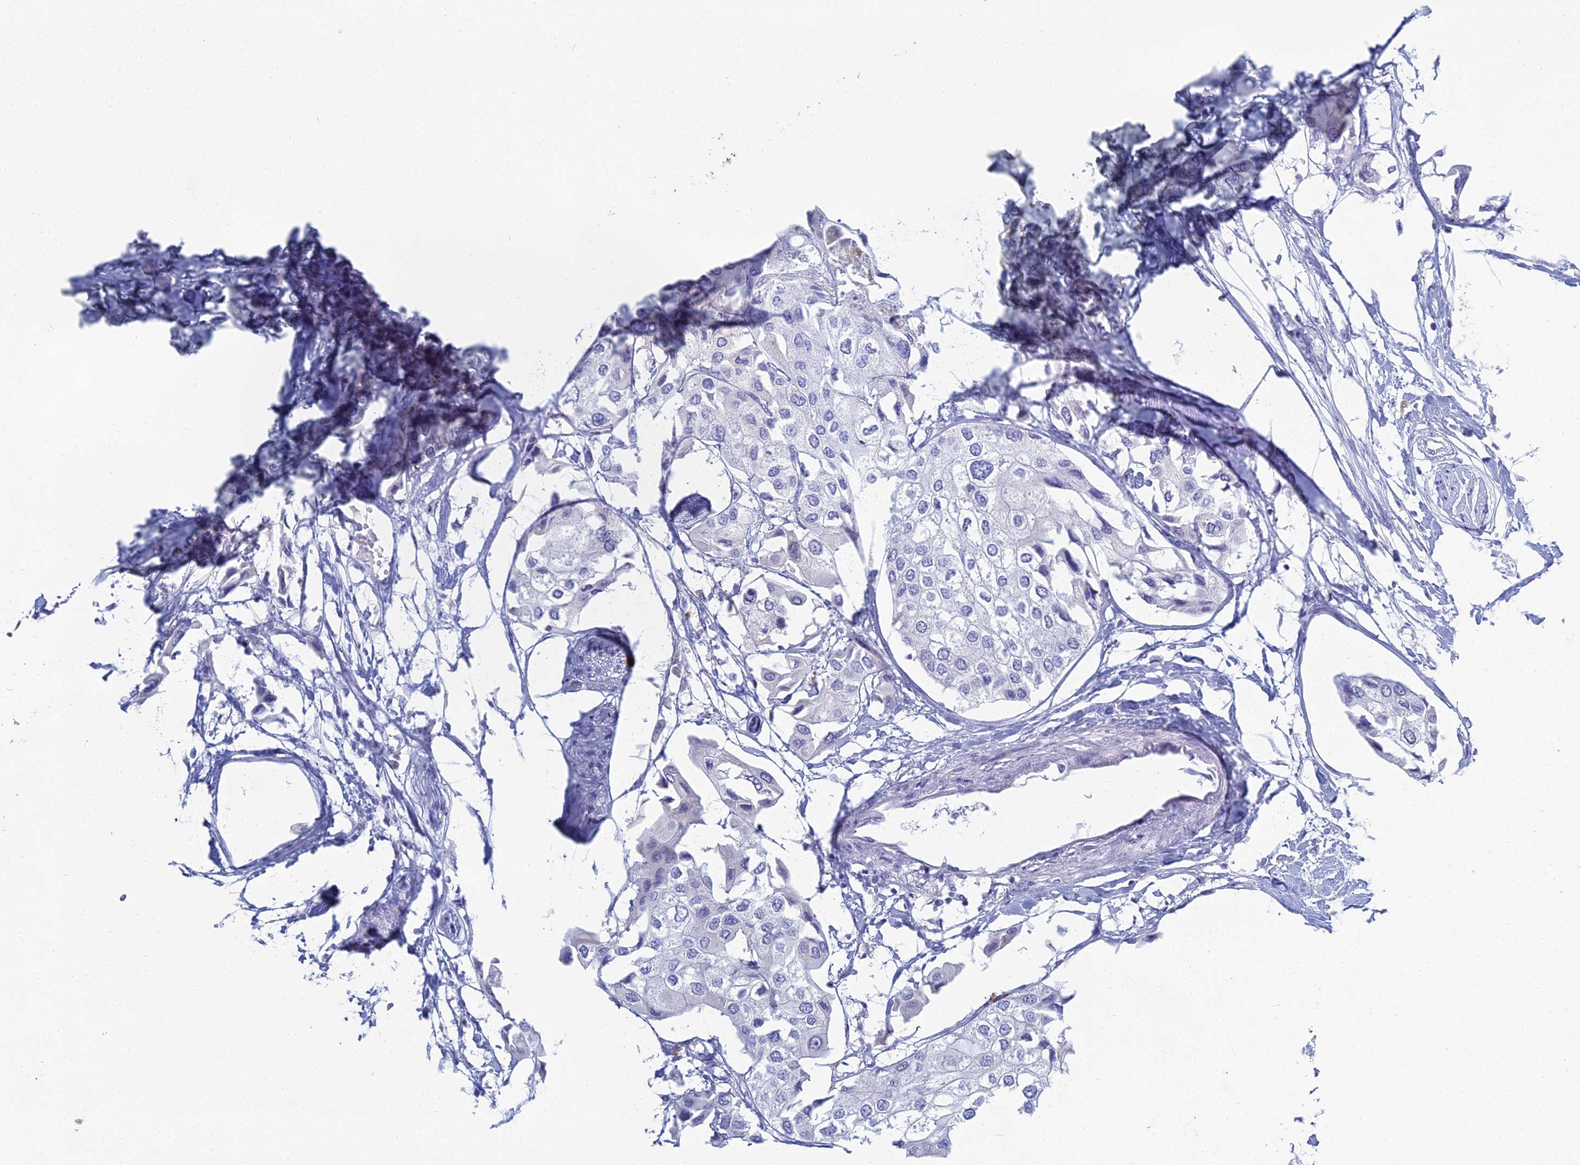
{"staining": {"intensity": "negative", "quantity": "none", "location": "none"}, "tissue": "urothelial cancer", "cell_type": "Tumor cells", "image_type": "cancer", "snomed": [{"axis": "morphology", "description": "Urothelial carcinoma, High grade"}, {"axis": "topography", "description": "Urinary bladder"}], "caption": "High magnification brightfield microscopy of urothelial carcinoma (high-grade) stained with DAB (3,3'-diaminobenzidine) (brown) and counterstained with hematoxylin (blue): tumor cells show no significant staining. Nuclei are stained in blue.", "gene": "MUC13", "patient": {"sex": "male", "age": 64}}